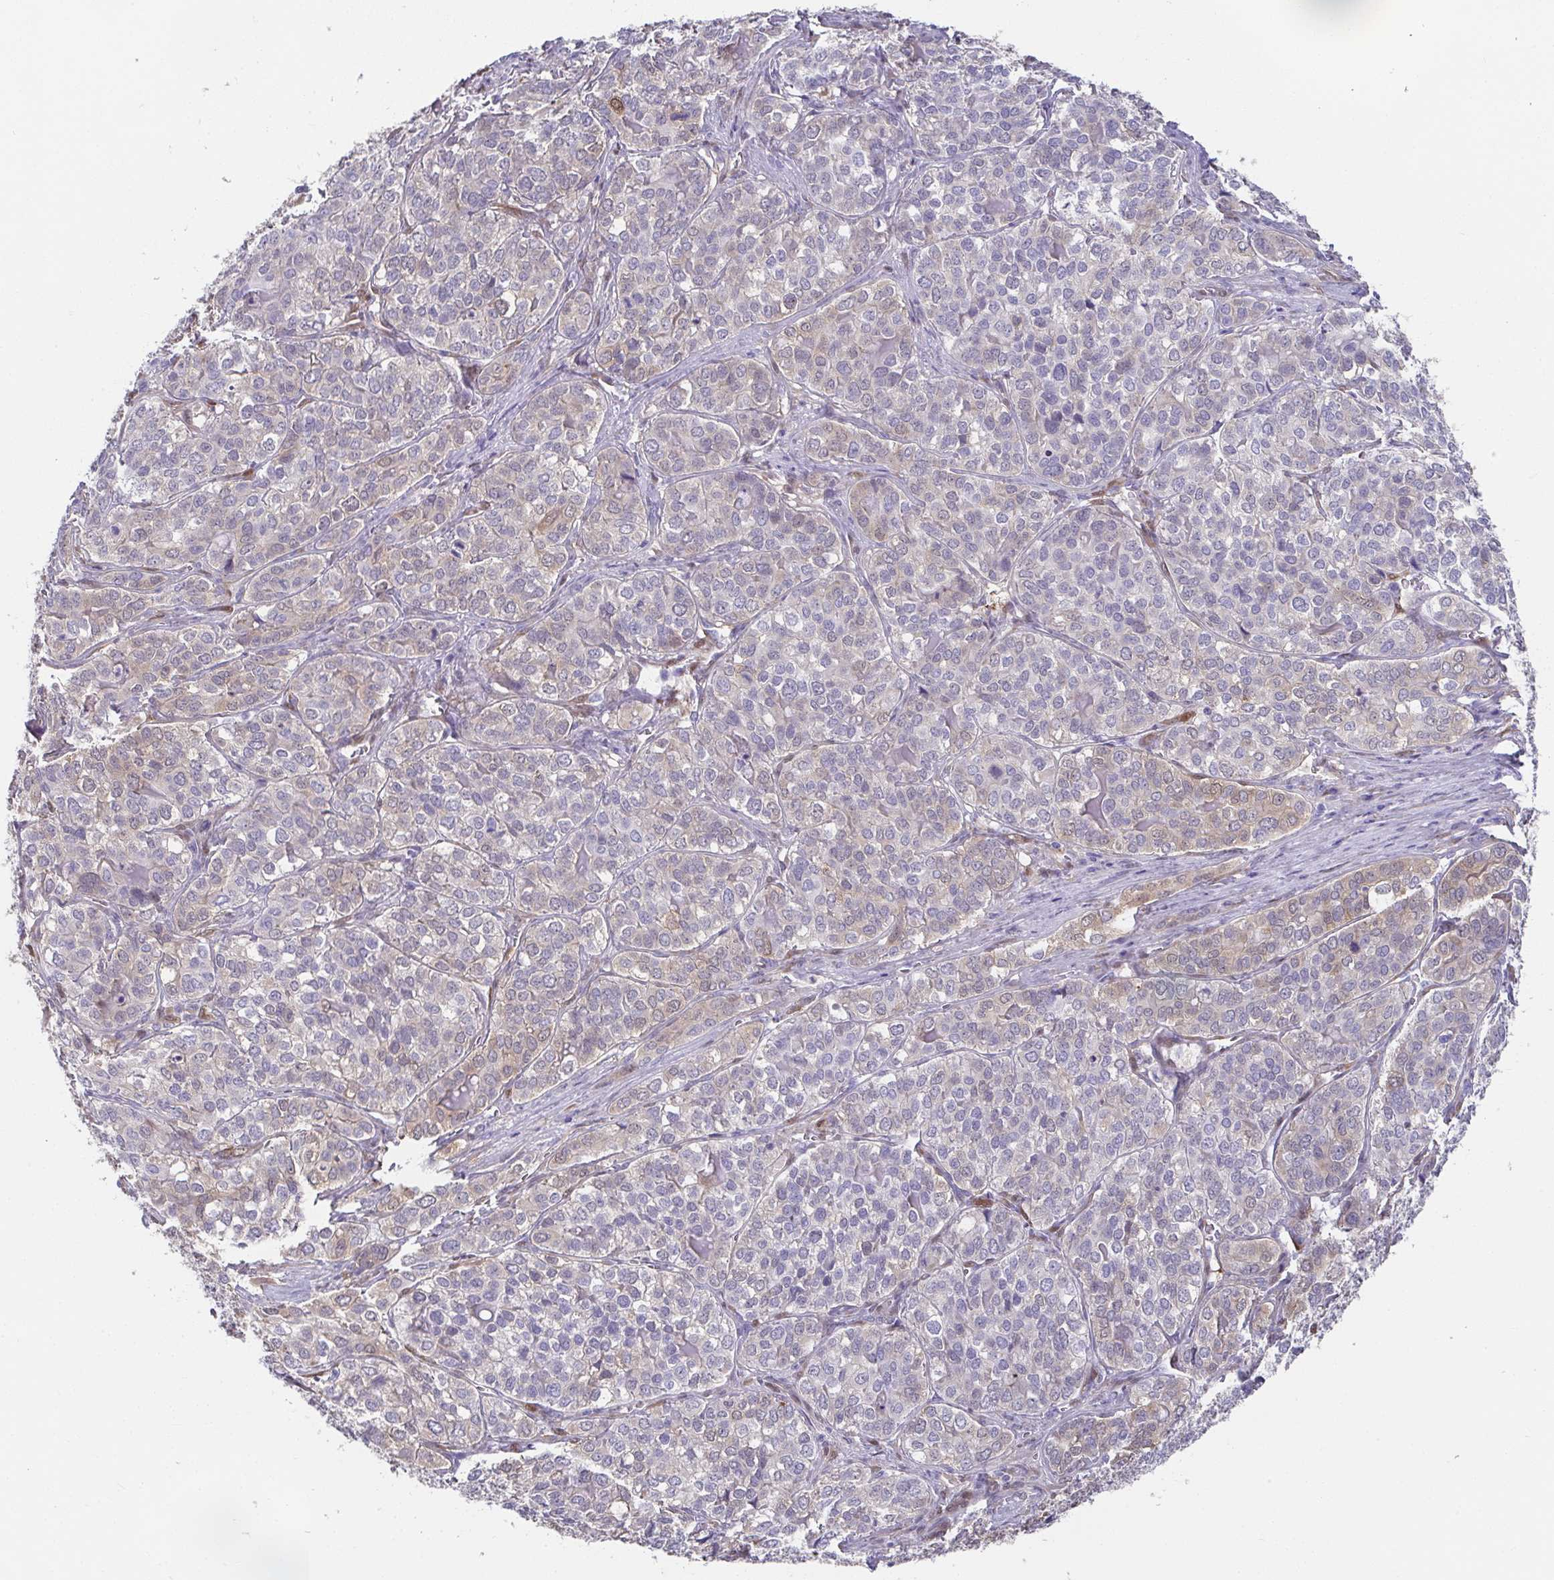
{"staining": {"intensity": "weak", "quantity": "<25%", "location": "cytoplasmic/membranous,nuclear"}, "tissue": "liver cancer", "cell_type": "Tumor cells", "image_type": "cancer", "snomed": [{"axis": "morphology", "description": "Cholangiocarcinoma"}, {"axis": "topography", "description": "Liver"}], "caption": "Tumor cells show no significant expression in cholangiocarcinoma (liver).", "gene": "RBP1", "patient": {"sex": "male", "age": 56}}